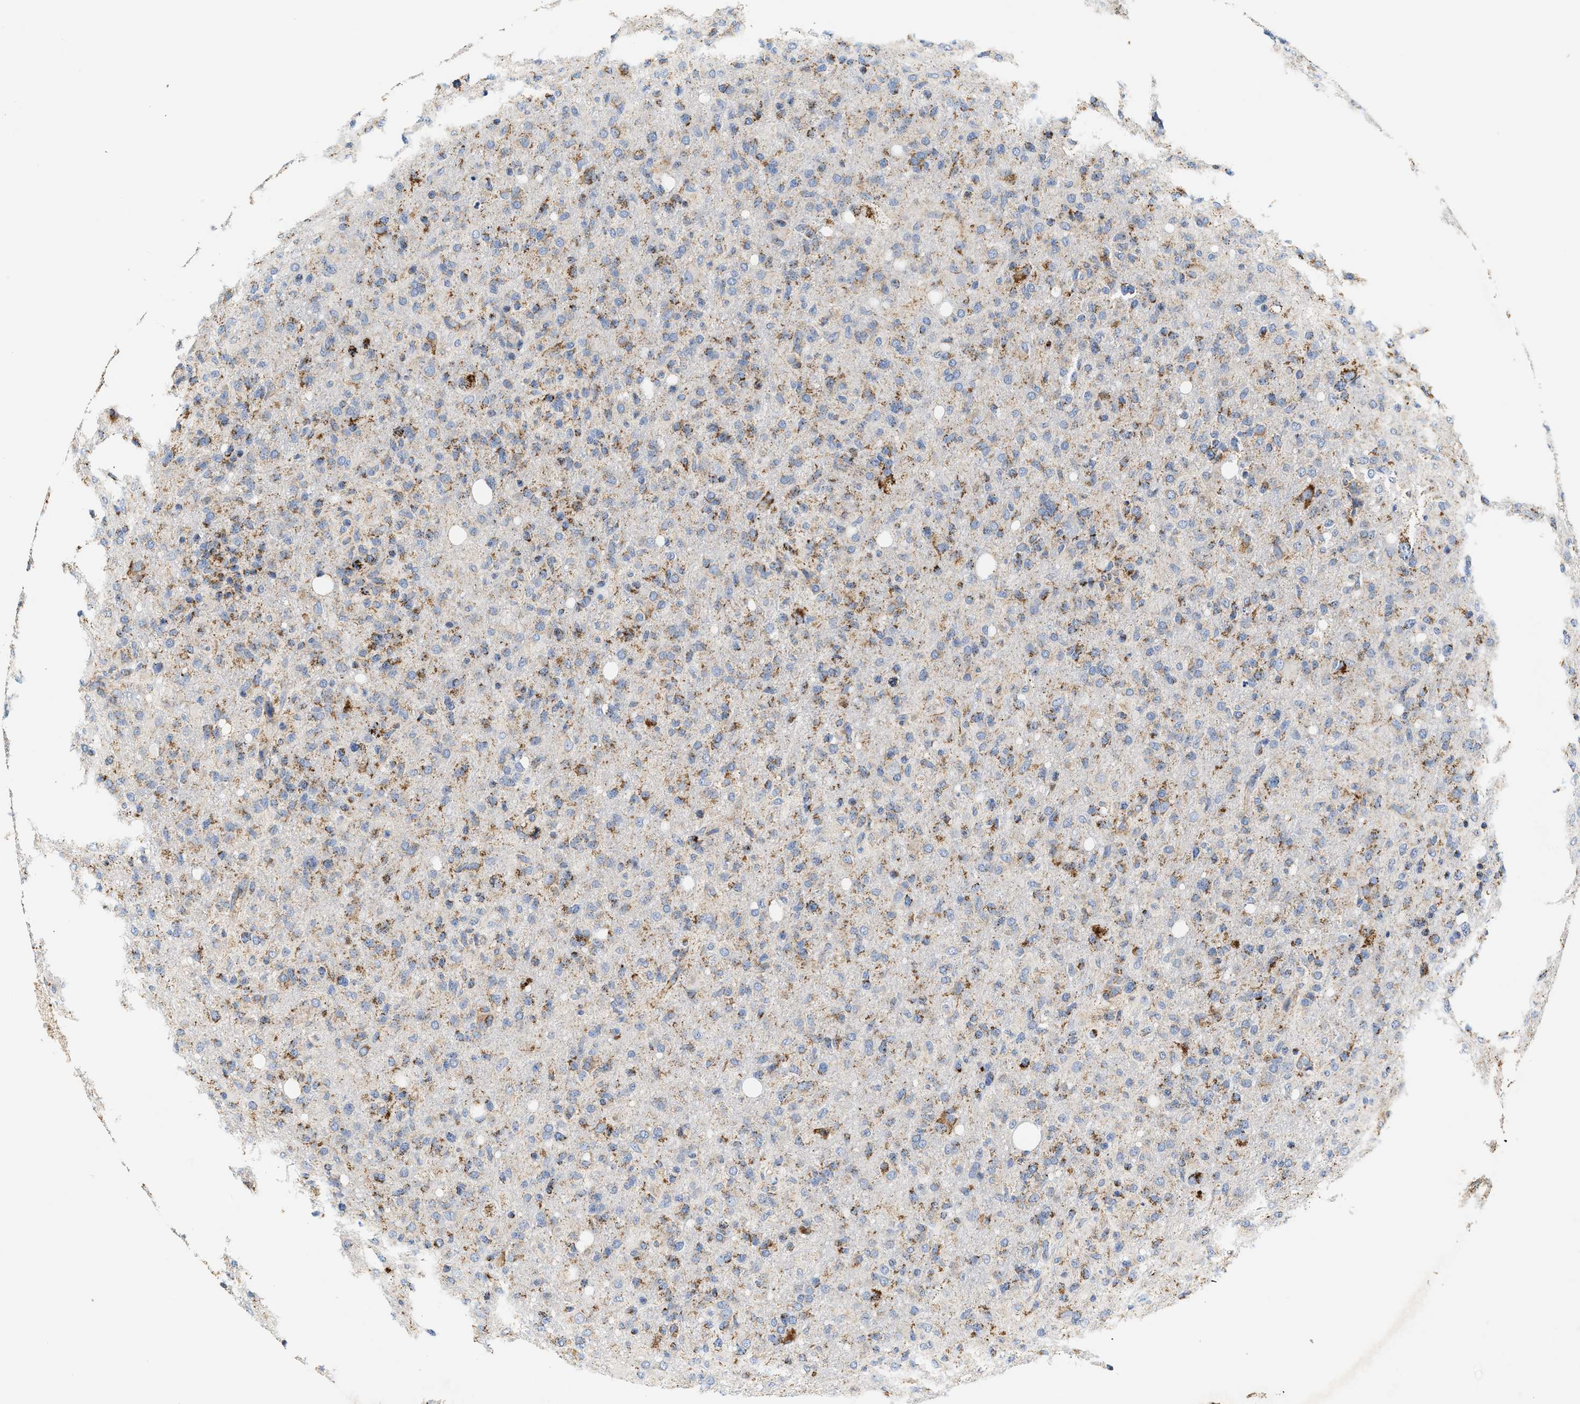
{"staining": {"intensity": "moderate", "quantity": "25%-75%", "location": "cytoplasmic/membranous"}, "tissue": "glioma", "cell_type": "Tumor cells", "image_type": "cancer", "snomed": [{"axis": "morphology", "description": "Glioma, malignant, High grade"}, {"axis": "topography", "description": "Brain"}], "caption": "Malignant glioma (high-grade) tissue exhibits moderate cytoplasmic/membranous staining in approximately 25%-75% of tumor cells (brown staining indicates protein expression, while blue staining denotes nuclei).", "gene": "SHMT2", "patient": {"sex": "female", "age": 57}}